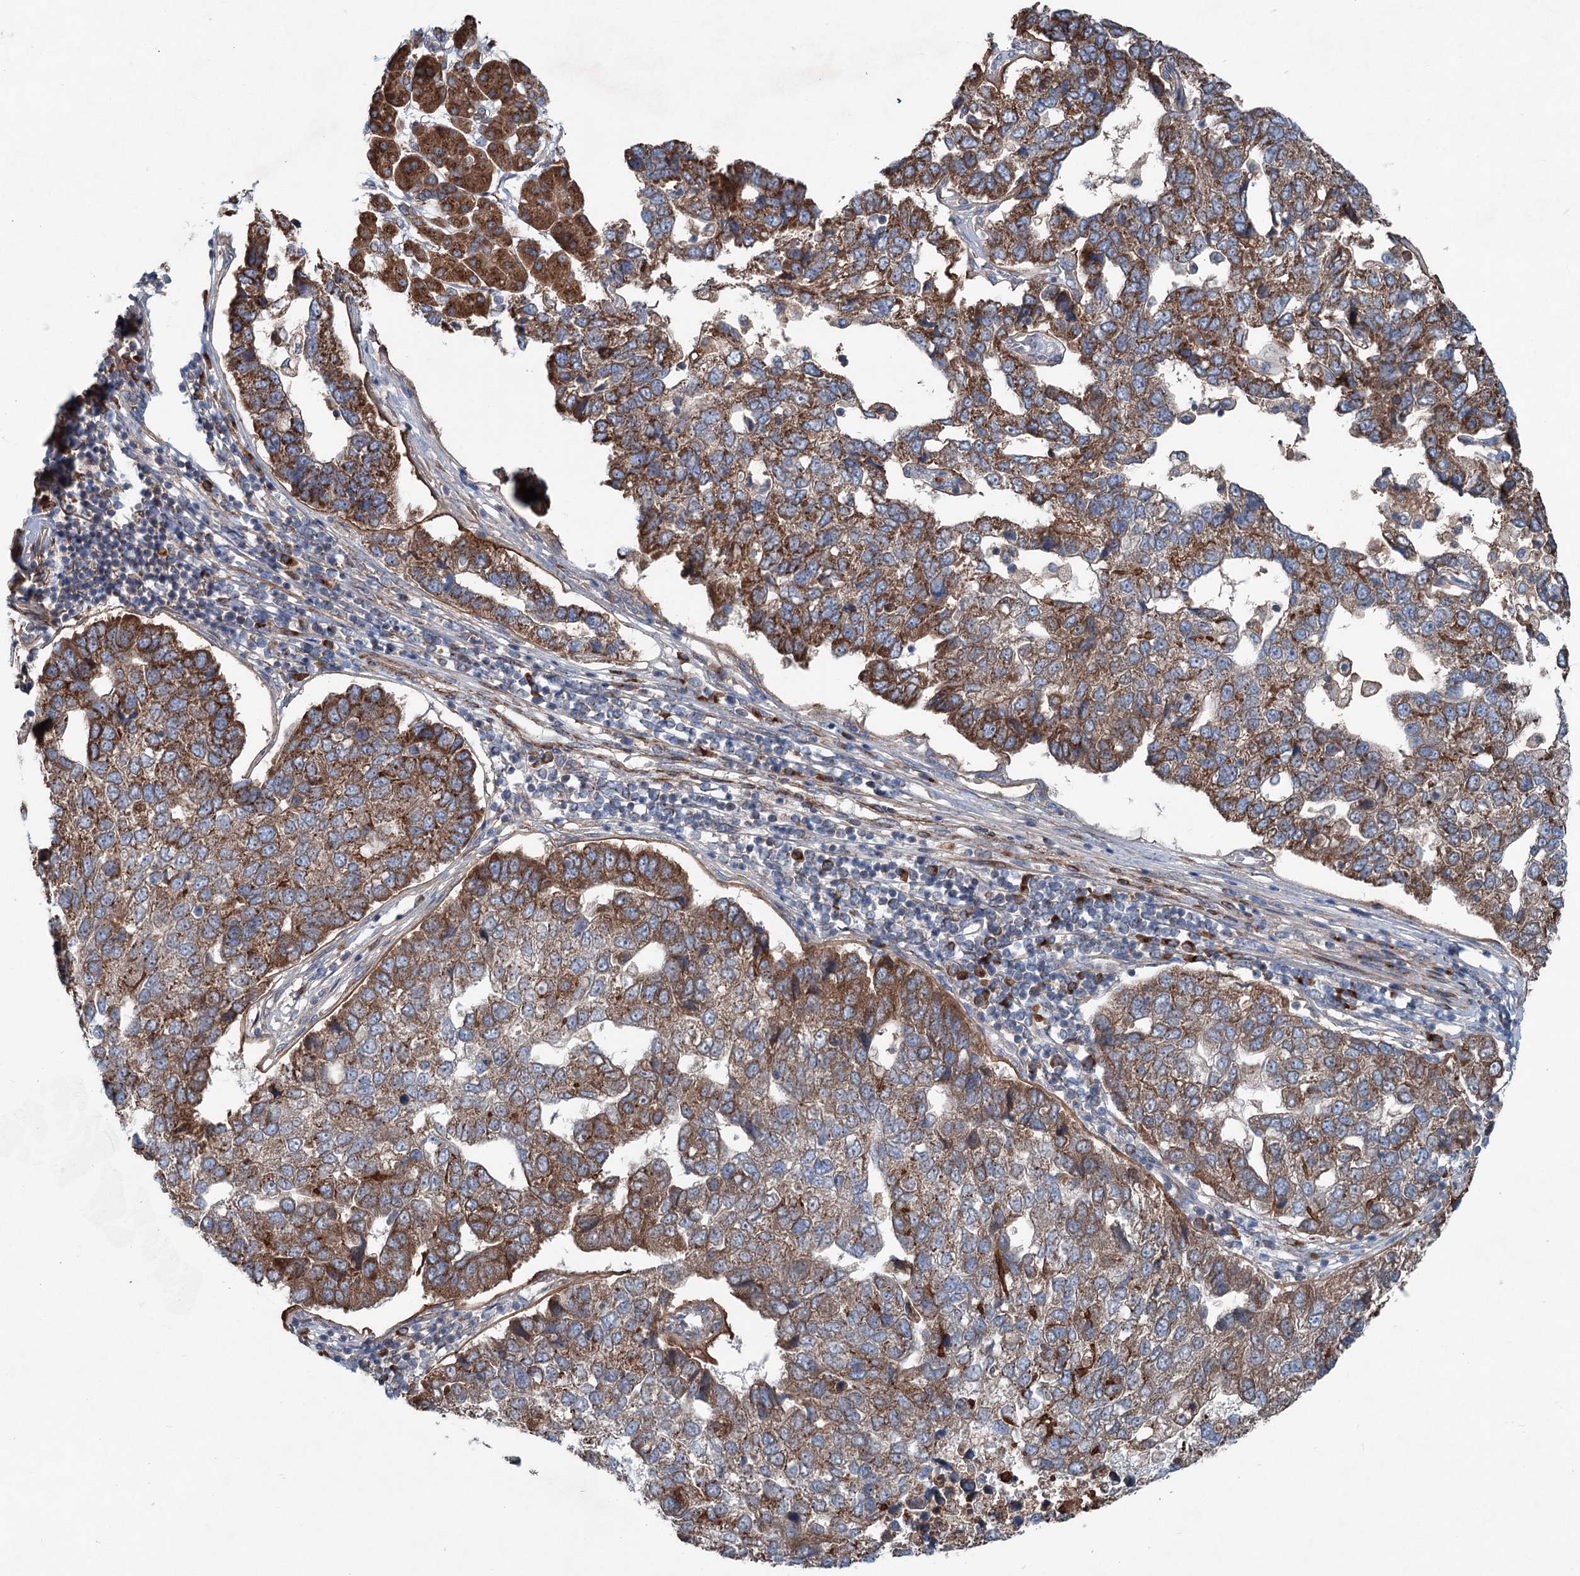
{"staining": {"intensity": "moderate", "quantity": ">75%", "location": "cytoplasmic/membranous"}, "tissue": "pancreatic cancer", "cell_type": "Tumor cells", "image_type": "cancer", "snomed": [{"axis": "morphology", "description": "Adenocarcinoma, NOS"}, {"axis": "topography", "description": "Pancreas"}], "caption": "A high-resolution histopathology image shows IHC staining of adenocarcinoma (pancreatic), which displays moderate cytoplasmic/membranous expression in approximately >75% of tumor cells.", "gene": "CALCOCO1", "patient": {"sex": "female", "age": 61}}